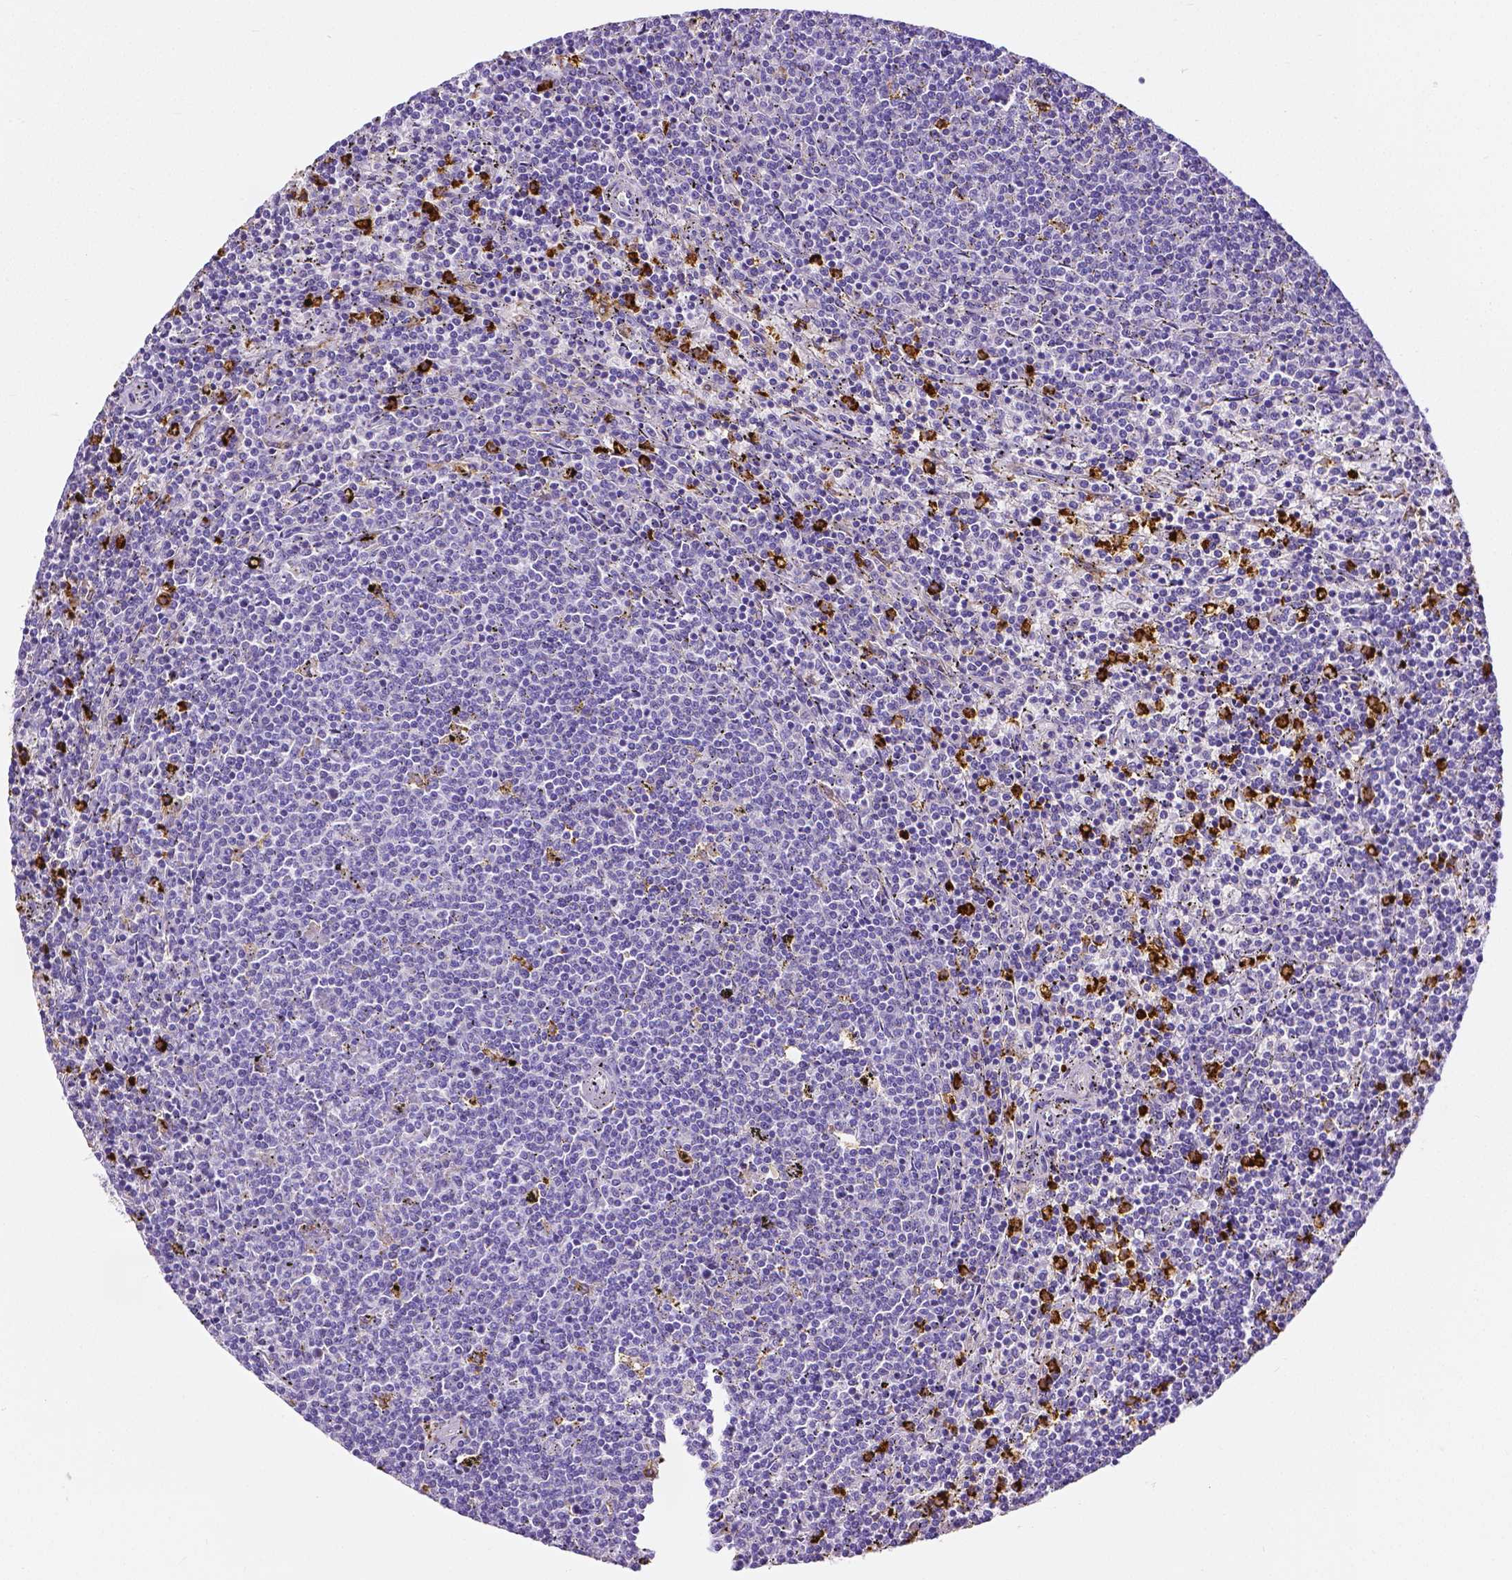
{"staining": {"intensity": "negative", "quantity": "none", "location": "none"}, "tissue": "lymphoma", "cell_type": "Tumor cells", "image_type": "cancer", "snomed": [{"axis": "morphology", "description": "Malignant lymphoma, non-Hodgkin's type, Low grade"}, {"axis": "topography", "description": "Spleen"}], "caption": "The immunohistochemistry micrograph has no significant staining in tumor cells of malignant lymphoma, non-Hodgkin's type (low-grade) tissue.", "gene": "MMP9", "patient": {"sex": "female", "age": 50}}